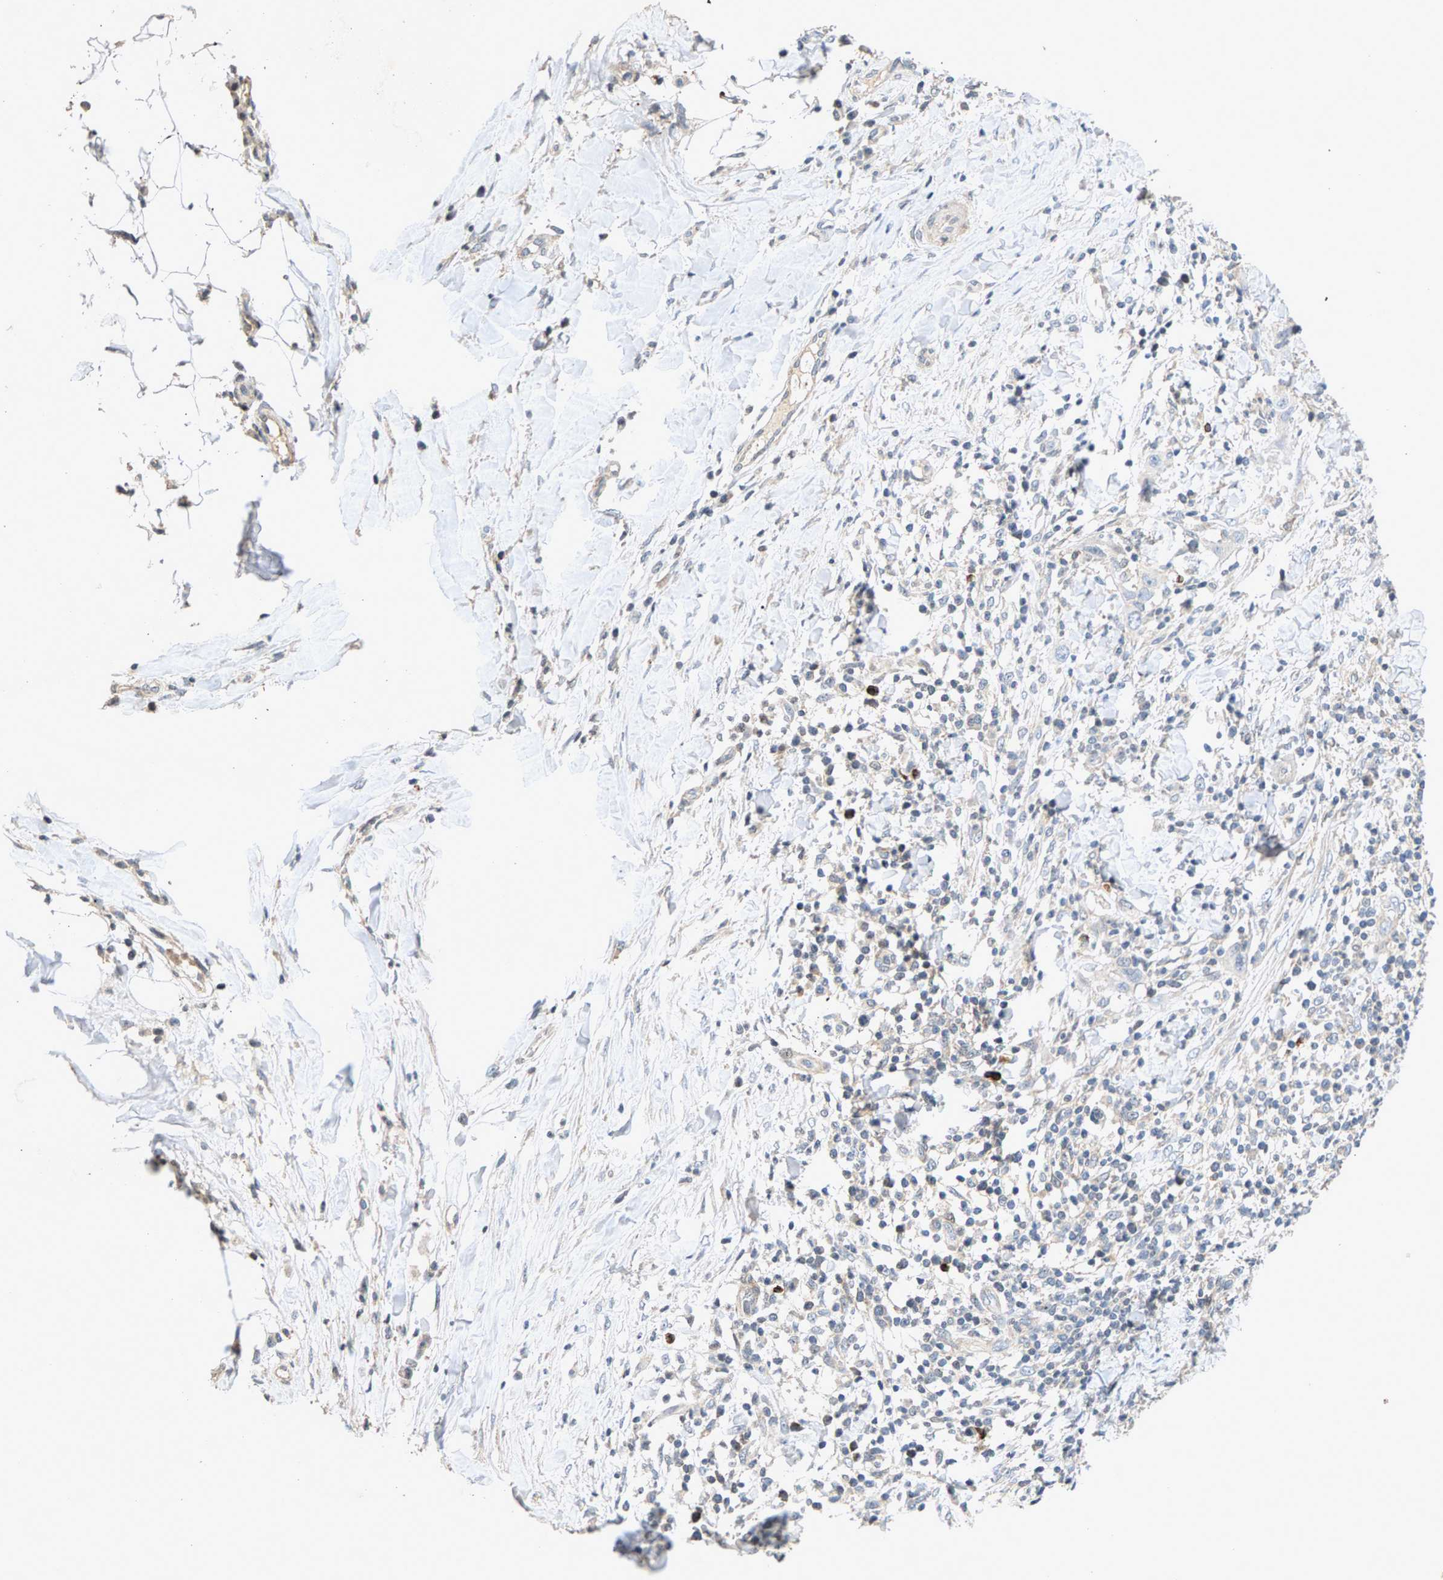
{"staining": {"intensity": "strong", "quantity": "<25%", "location": "cytoplasmic/membranous"}, "tissue": "skin cancer", "cell_type": "Tumor cells", "image_type": "cancer", "snomed": [{"axis": "morphology", "description": "Squamous cell carcinoma, NOS"}, {"axis": "topography", "description": "Skin"}], "caption": "There is medium levels of strong cytoplasmic/membranous positivity in tumor cells of skin cancer, as demonstrated by immunohistochemical staining (brown color).", "gene": "ZPR1", "patient": {"sex": "male", "age": 24}}